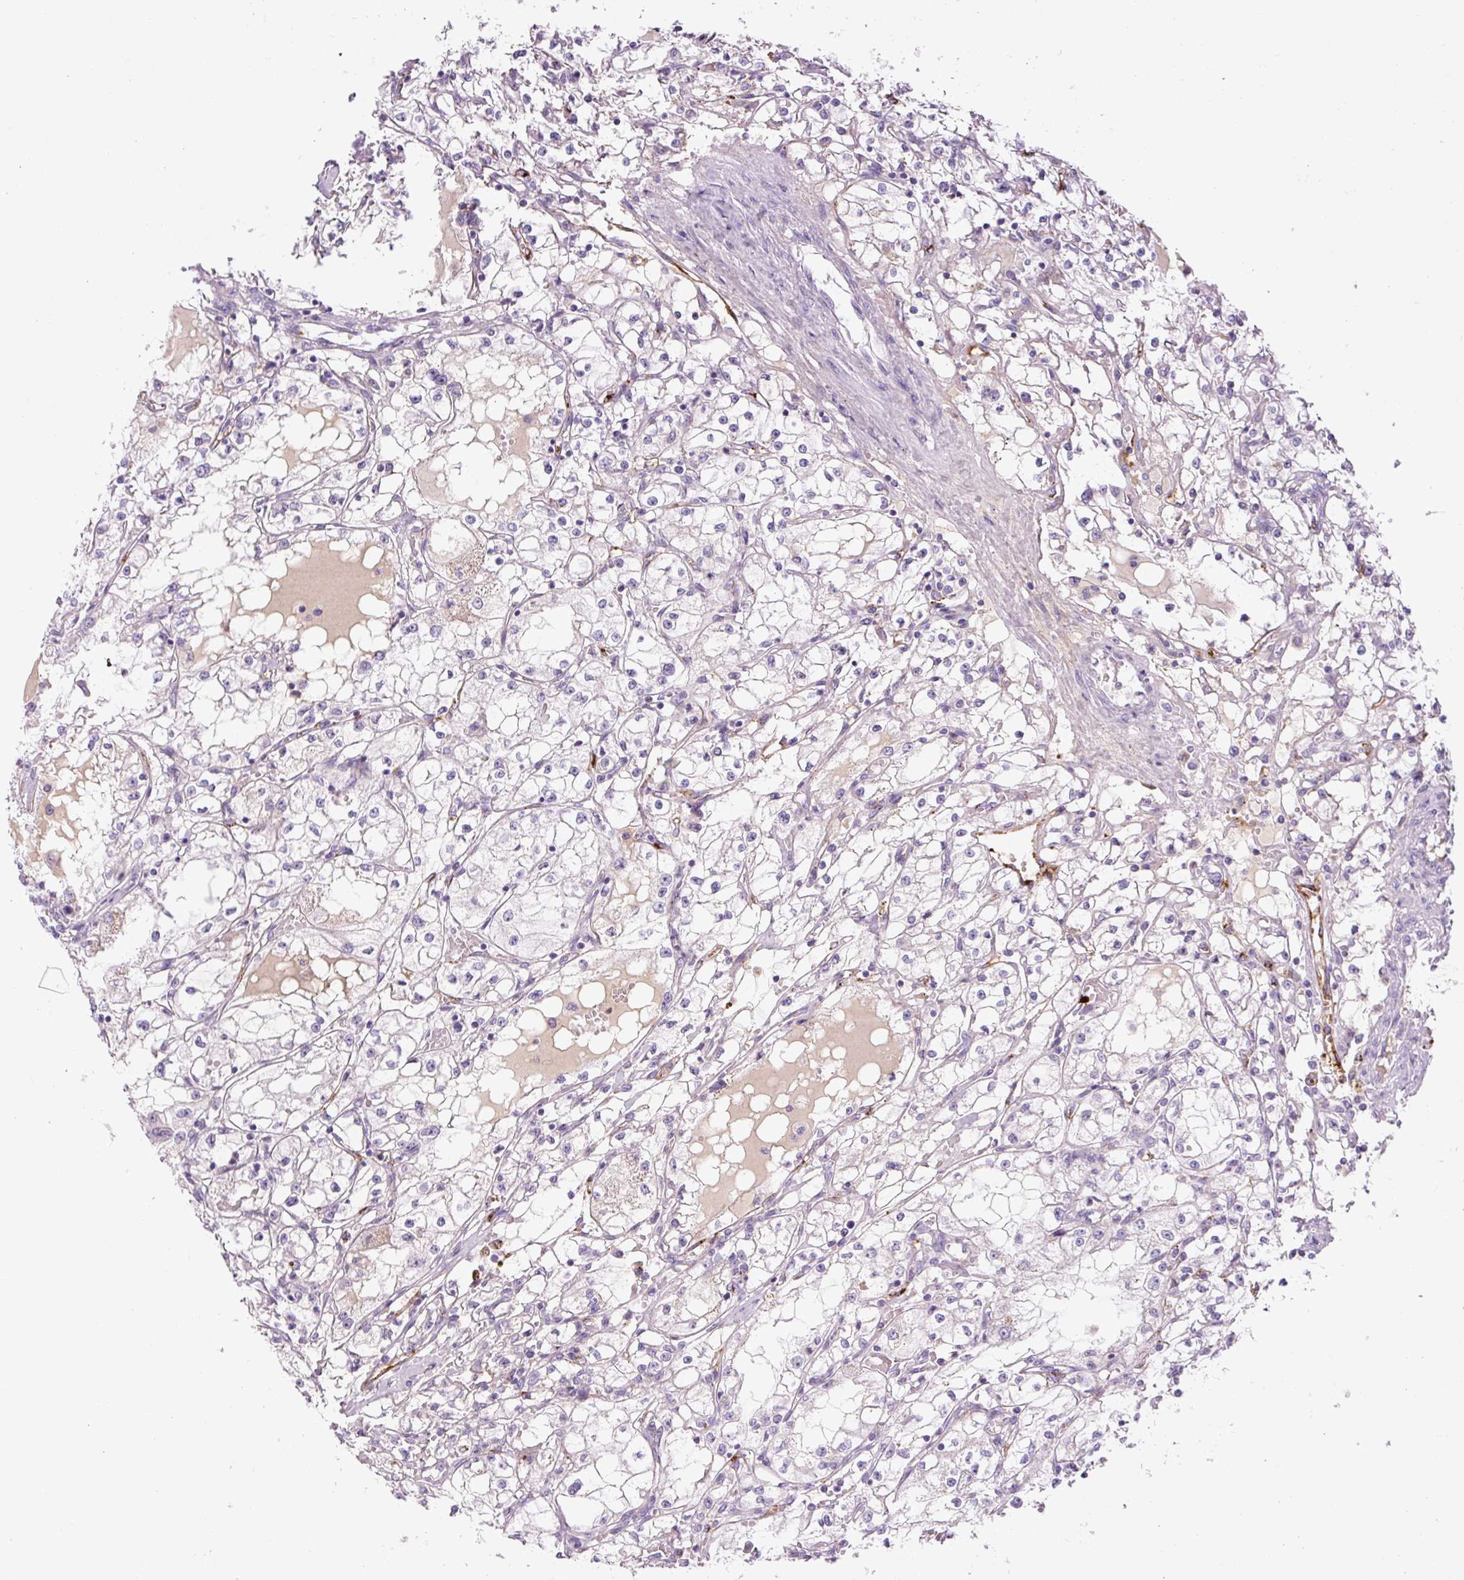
{"staining": {"intensity": "negative", "quantity": "none", "location": "none"}, "tissue": "renal cancer", "cell_type": "Tumor cells", "image_type": "cancer", "snomed": [{"axis": "morphology", "description": "Adenocarcinoma, NOS"}, {"axis": "topography", "description": "Kidney"}], "caption": "Immunohistochemistry micrograph of neoplastic tissue: human renal adenocarcinoma stained with DAB (3,3'-diaminobenzidine) shows no significant protein staining in tumor cells.", "gene": "RSPO4", "patient": {"sex": "male", "age": 56}}